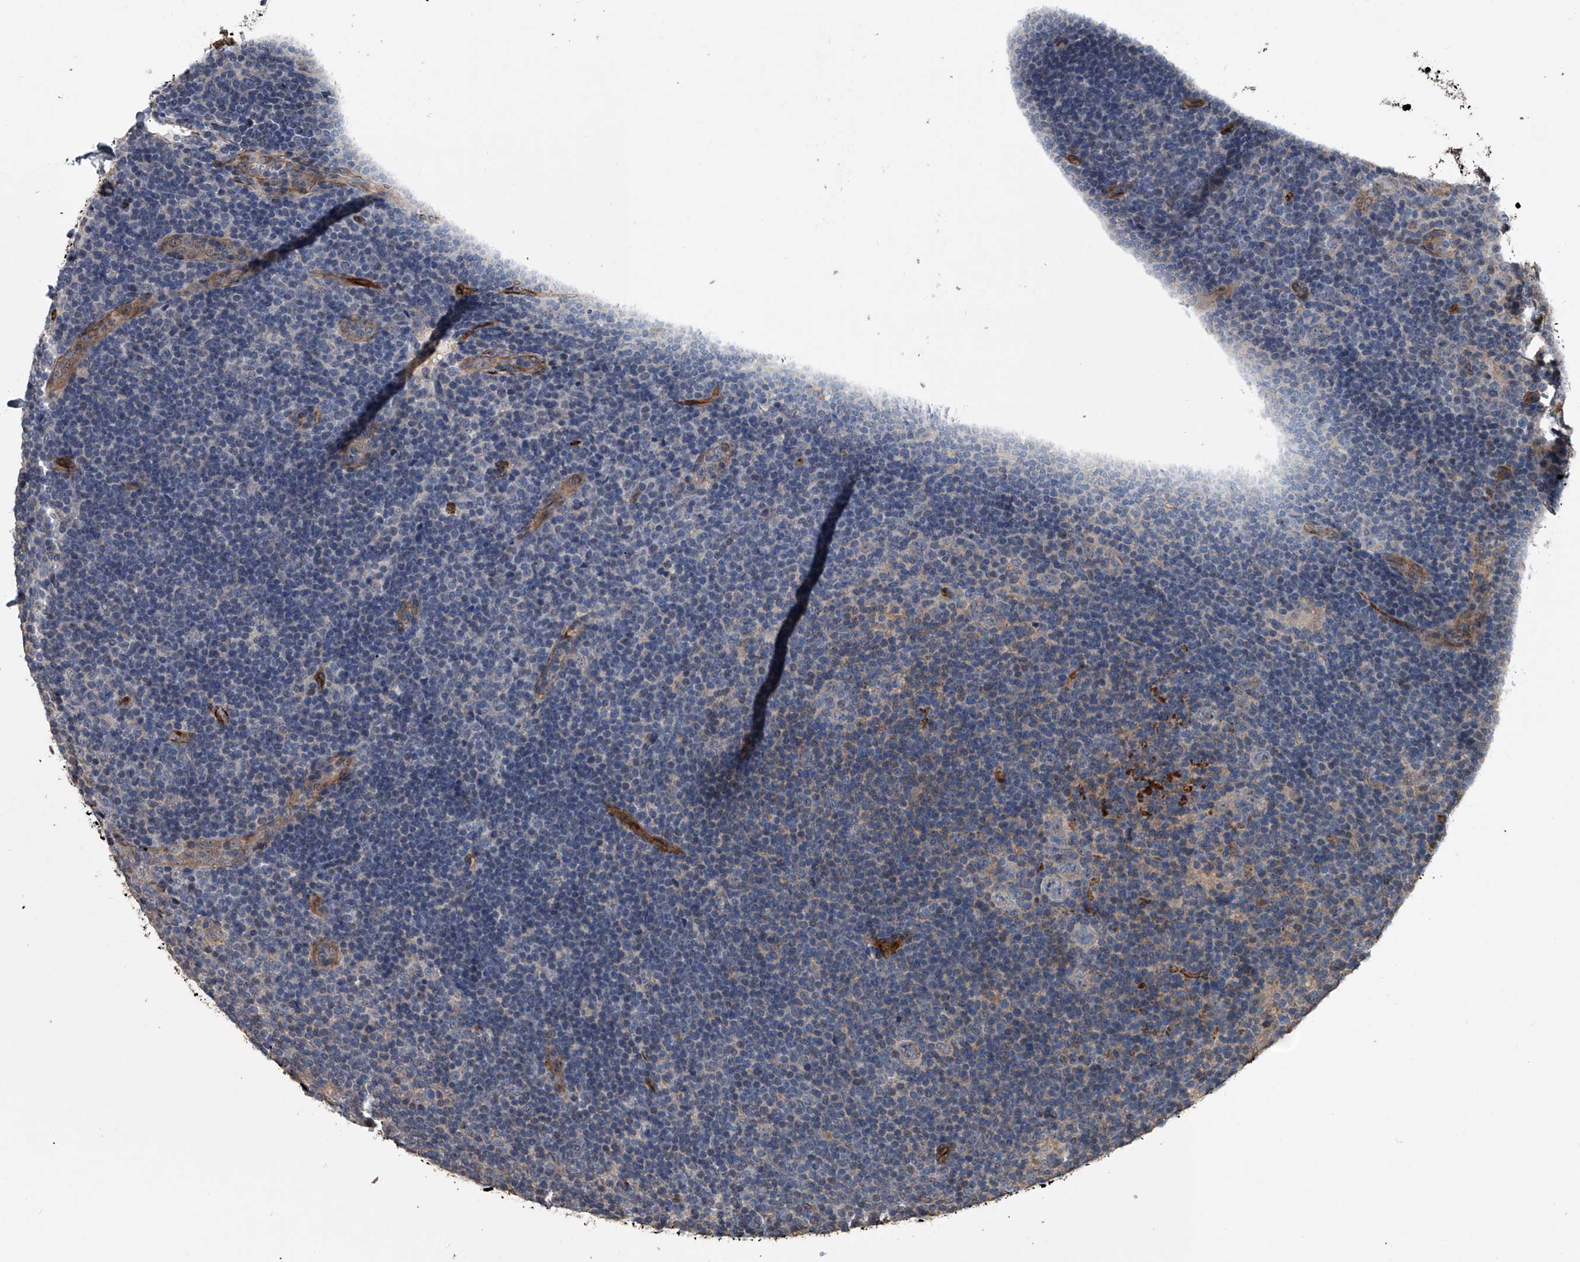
{"staining": {"intensity": "negative", "quantity": "none", "location": "none"}, "tissue": "lymphoma", "cell_type": "Tumor cells", "image_type": "cancer", "snomed": [{"axis": "morphology", "description": "Hodgkin's disease, NOS"}, {"axis": "topography", "description": "Lymph node"}], "caption": "Tumor cells show no significant positivity in Hodgkin's disease. (Brightfield microscopy of DAB immunohistochemistry (IHC) at high magnification).", "gene": "LDLRAD2", "patient": {"sex": "female", "age": 57}}